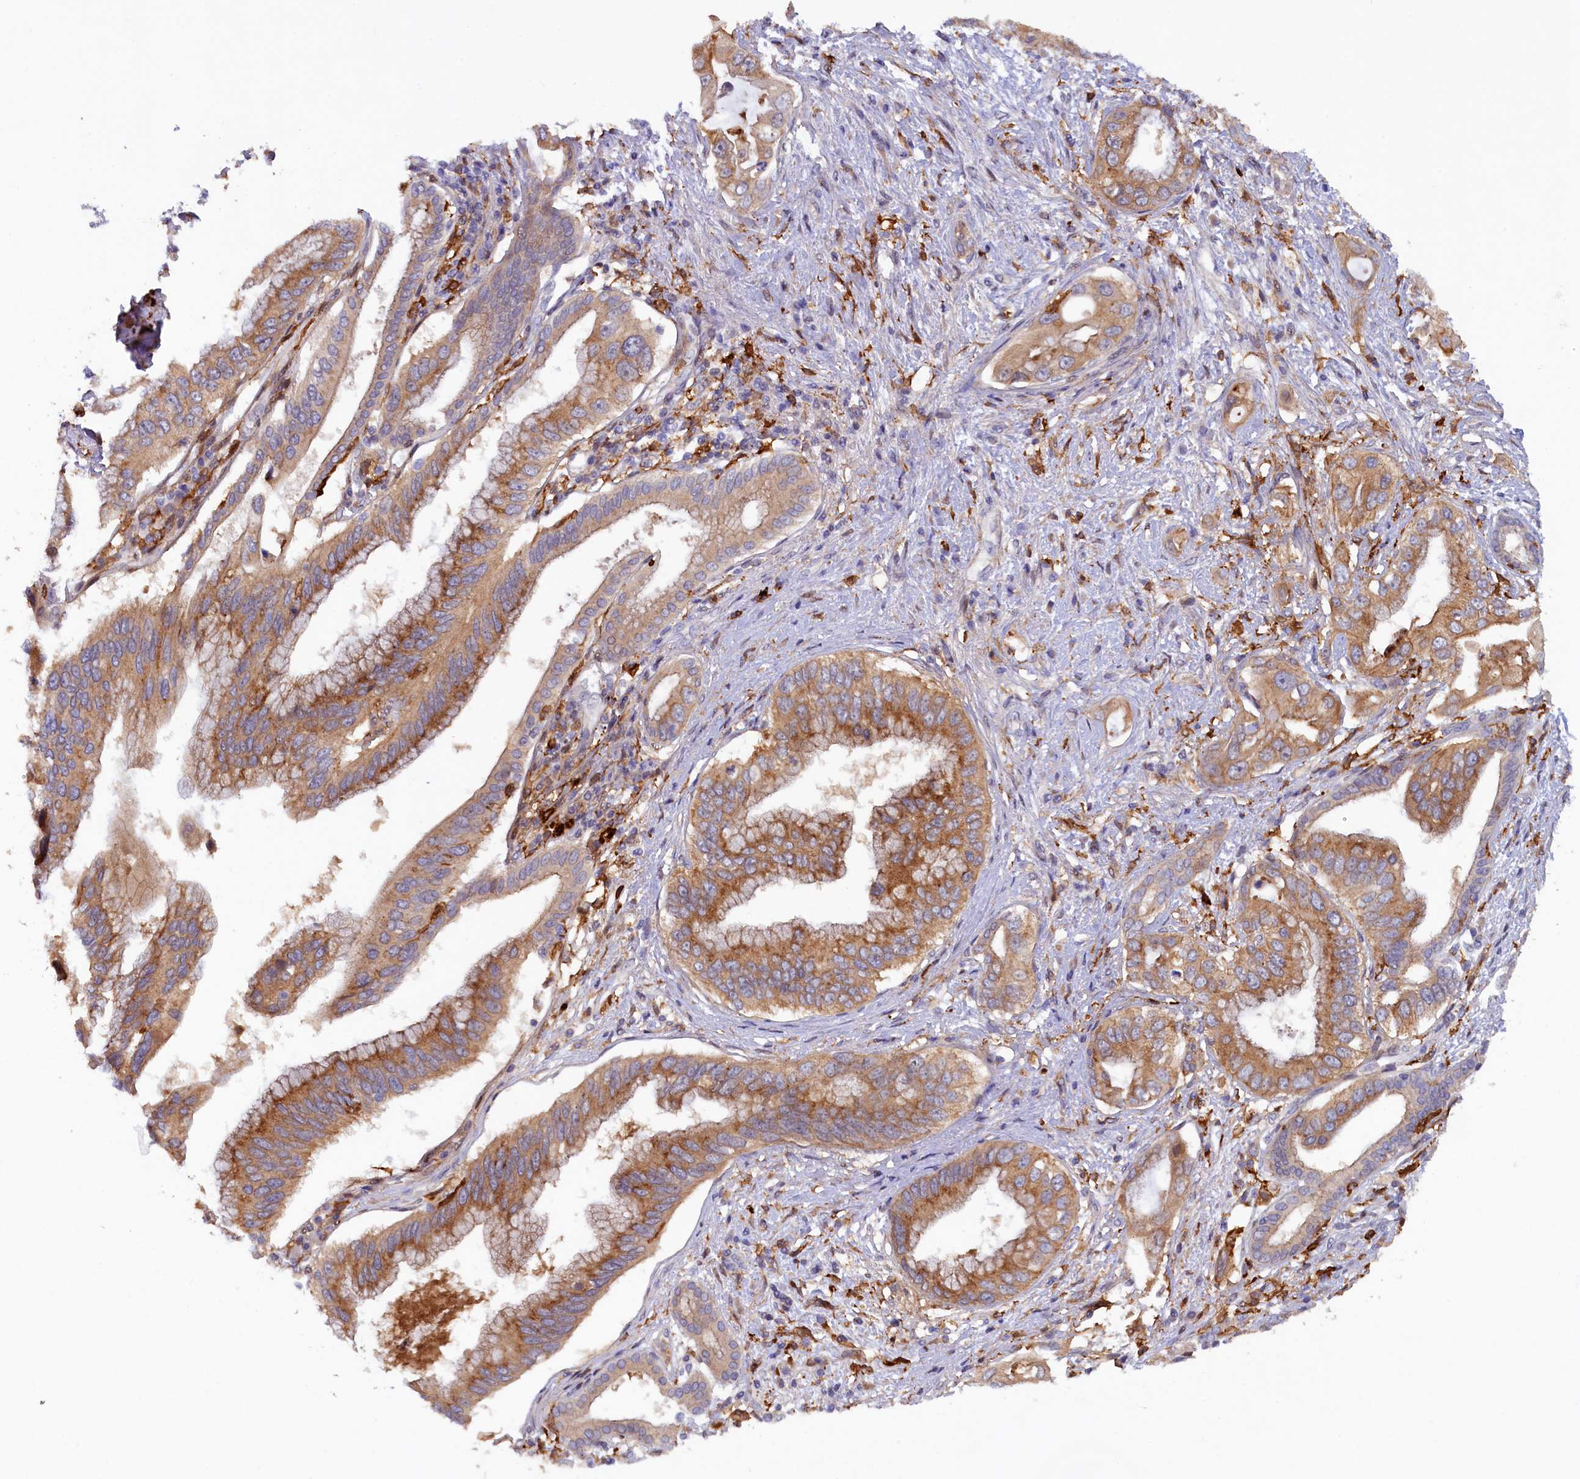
{"staining": {"intensity": "moderate", "quantity": ">75%", "location": "cytoplasmic/membranous"}, "tissue": "pancreatic cancer", "cell_type": "Tumor cells", "image_type": "cancer", "snomed": [{"axis": "morphology", "description": "Inflammation, NOS"}, {"axis": "morphology", "description": "Adenocarcinoma, NOS"}, {"axis": "topography", "description": "Pancreas"}], "caption": "Immunohistochemical staining of adenocarcinoma (pancreatic) shows medium levels of moderate cytoplasmic/membranous protein expression in about >75% of tumor cells. (DAB (3,3'-diaminobenzidine) IHC with brightfield microscopy, high magnification).", "gene": "FERMT1", "patient": {"sex": "female", "age": 56}}